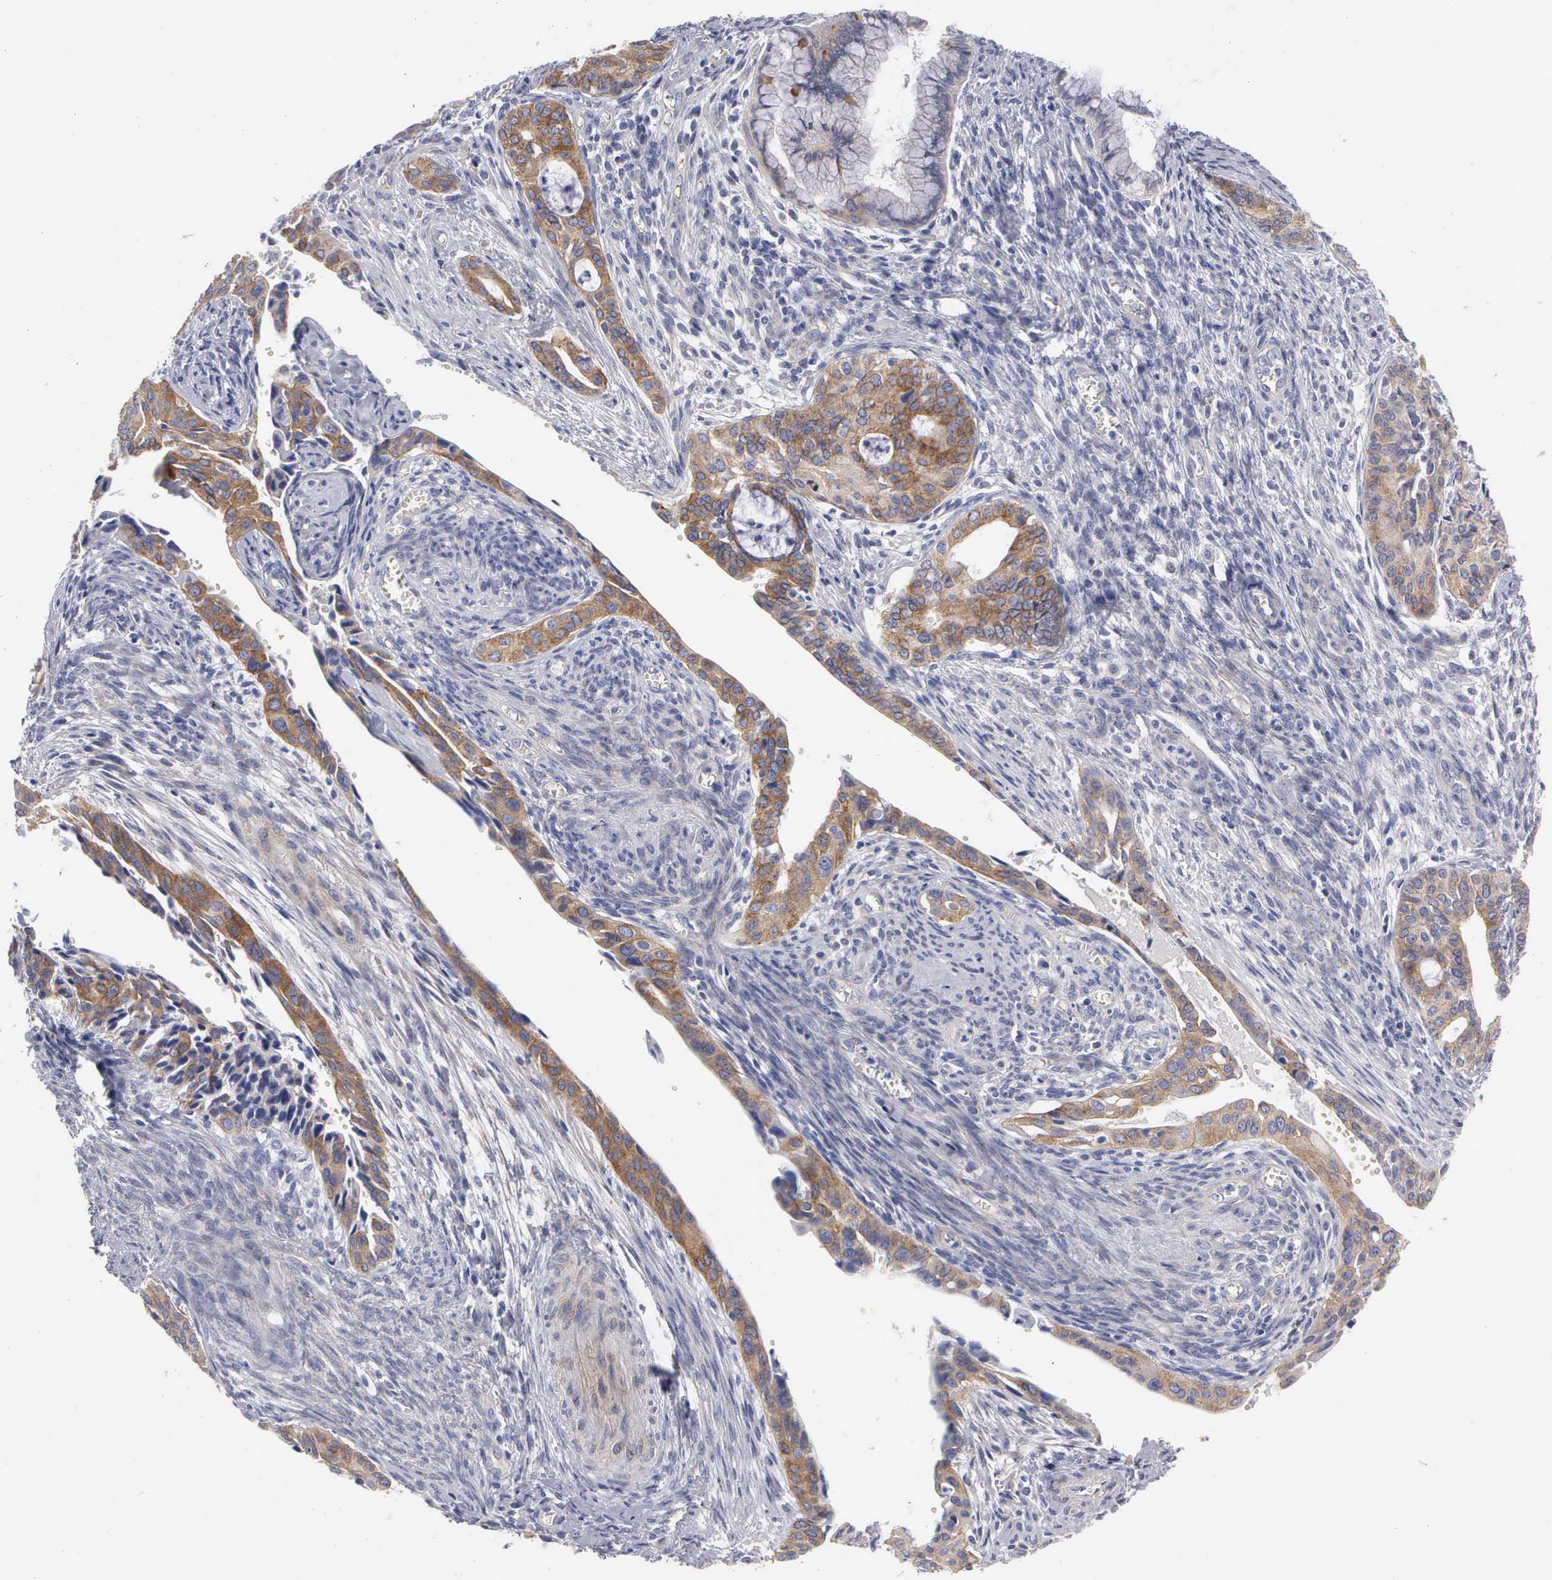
{"staining": {"intensity": "moderate", "quantity": ">75%", "location": "cytoplasmic/membranous"}, "tissue": "cervical cancer", "cell_type": "Tumor cells", "image_type": "cancer", "snomed": [{"axis": "morphology", "description": "Squamous cell carcinoma, NOS"}, {"axis": "topography", "description": "Cervix"}], "caption": "High-magnification brightfield microscopy of squamous cell carcinoma (cervical) stained with DAB (3,3'-diaminobenzidine) (brown) and counterstained with hematoxylin (blue). tumor cells exhibit moderate cytoplasmic/membranous expression is seen in about>75% of cells.", "gene": "CEP170B", "patient": {"sex": "female", "age": 34}}